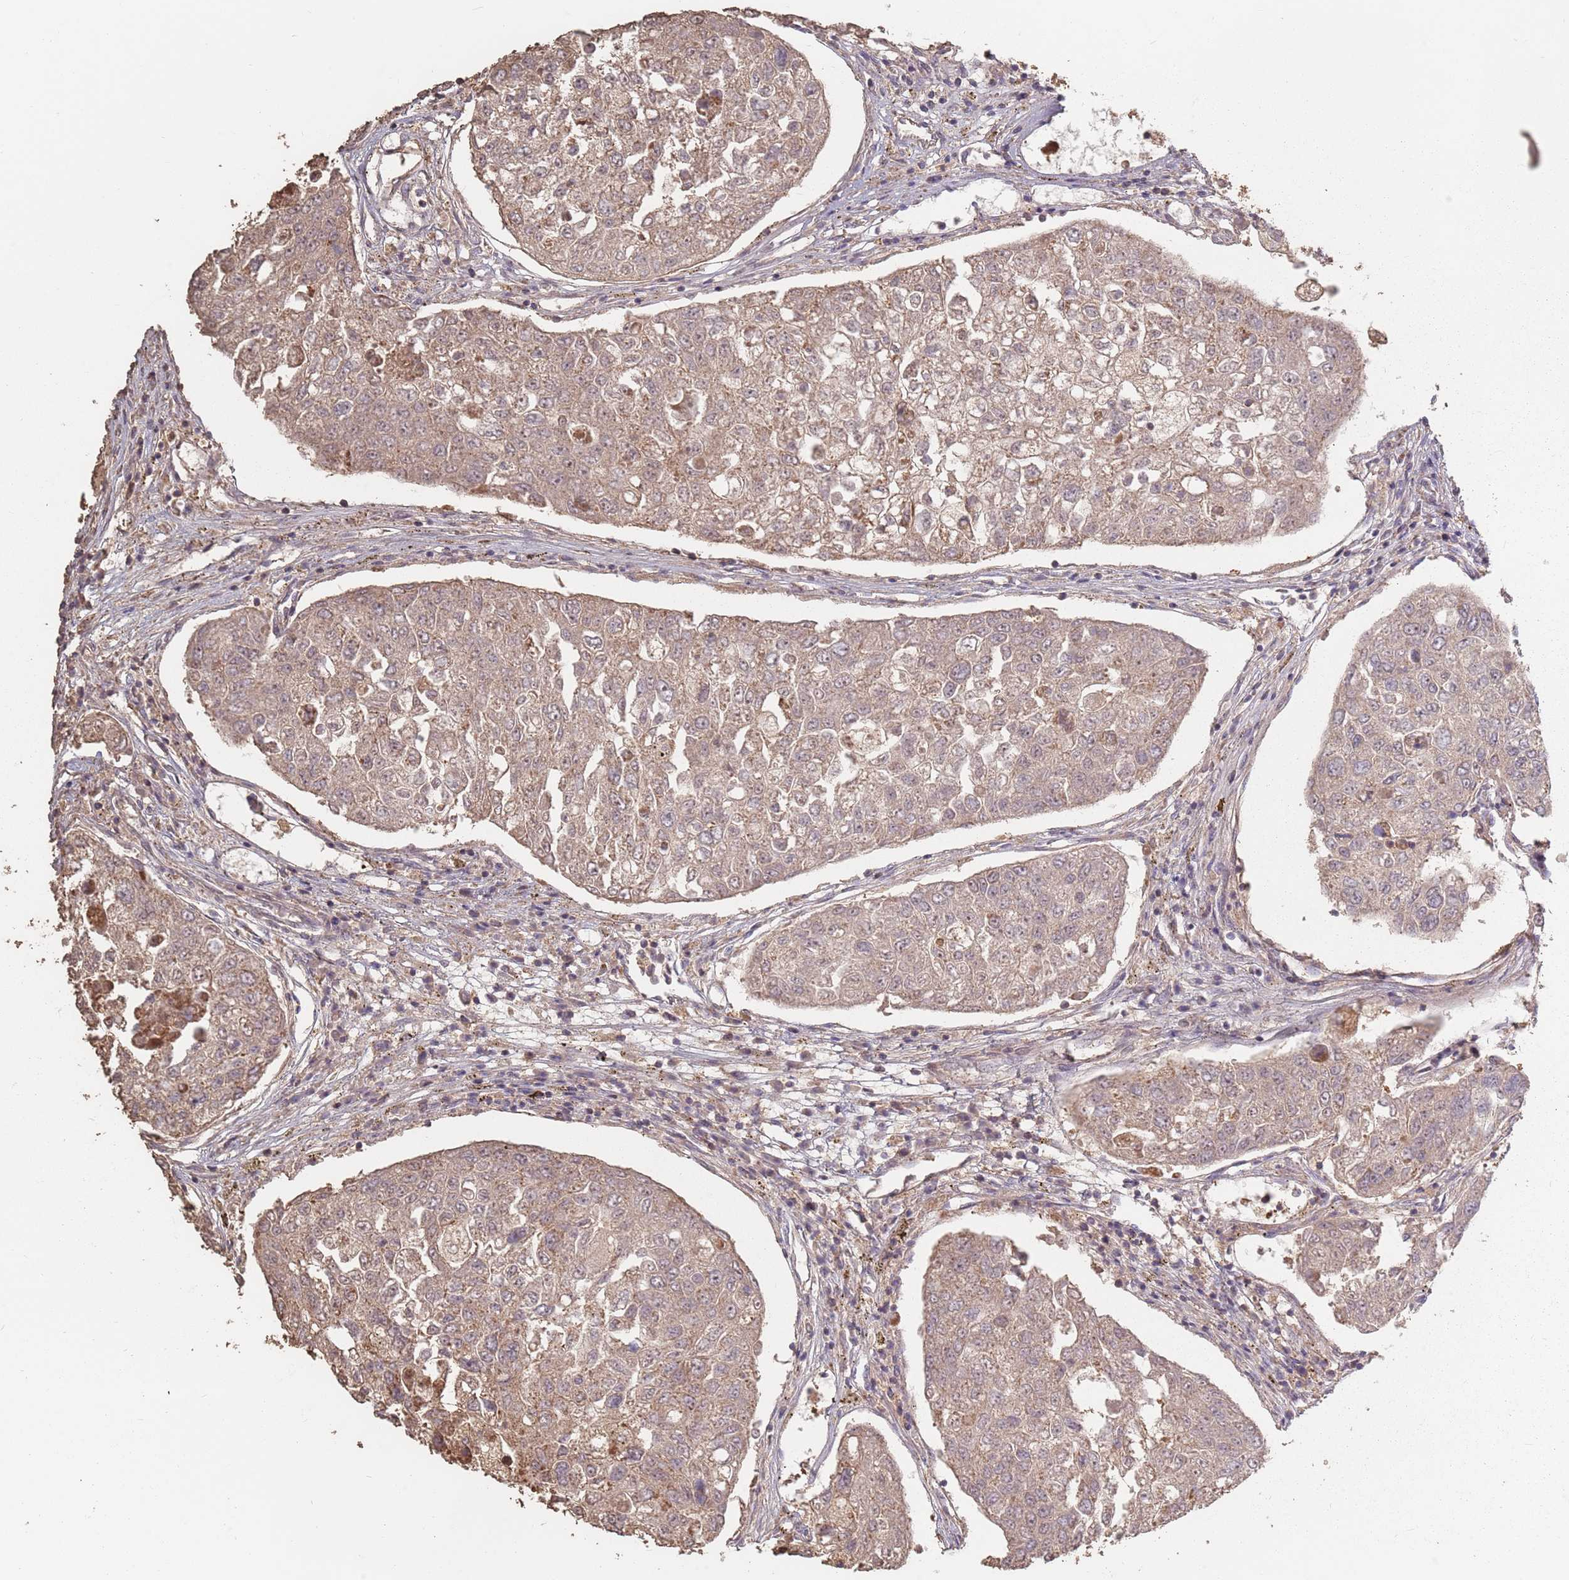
{"staining": {"intensity": "weak", "quantity": "25%-75%", "location": "cytoplasmic/membranous"}, "tissue": "urothelial cancer", "cell_type": "Tumor cells", "image_type": "cancer", "snomed": [{"axis": "morphology", "description": "Urothelial carcinoma, High grade"}, {"axis": "topography", "description": "Lymph node"}, {"axis": "topography", "description": "Urinary bladder"}], "caption": "Immunohistochemistry (IHC) photomicrograph of human urothelial cancer stained for a protein (brown), which exhibits low levels of weak cytoplasmic/membranous expression in approximately 25%-75% of tumor cells.", "gene": "VPS52", "patient": {"sex": "male", "age": 51}}